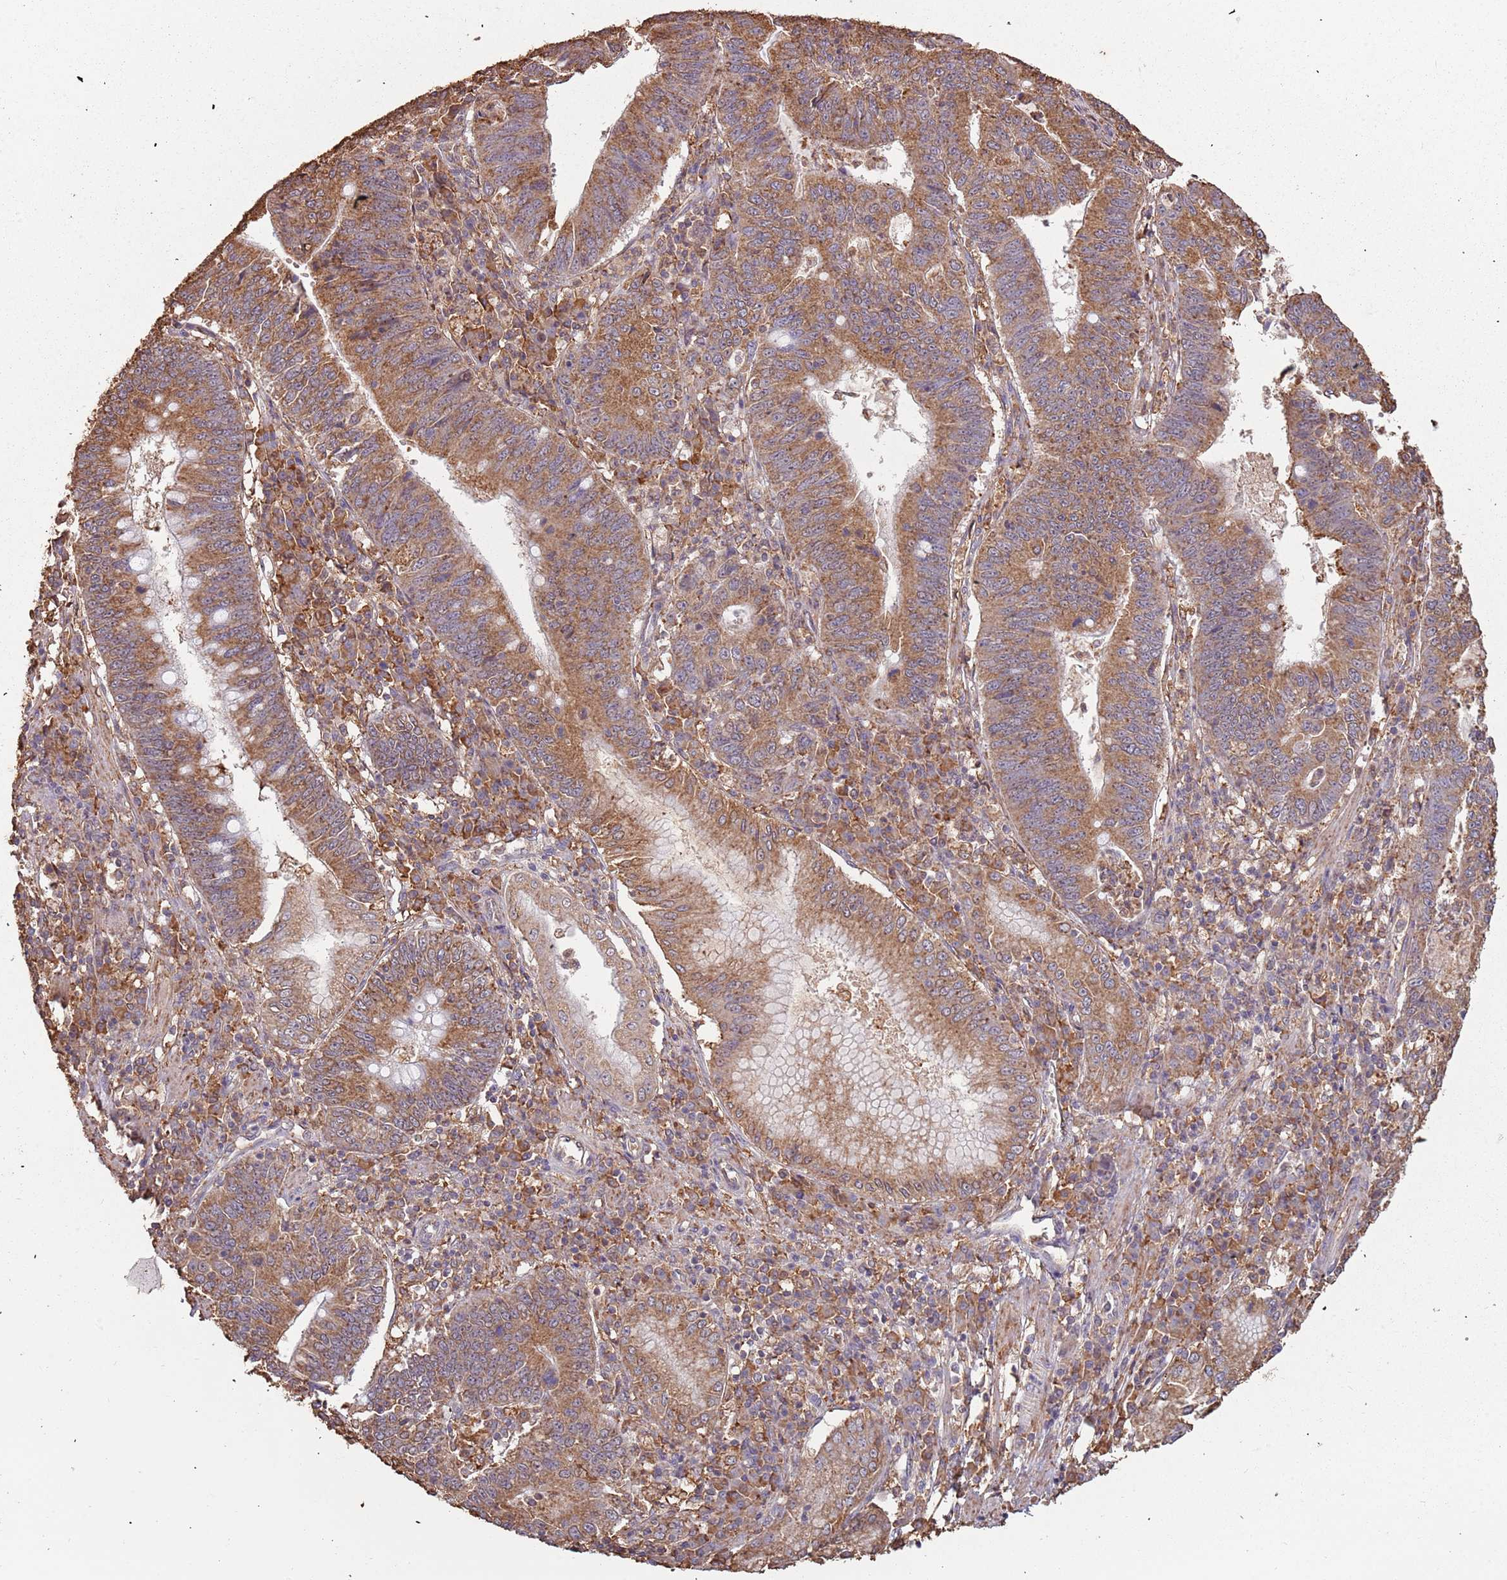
{"staining": {"intensity": "moderate", "quantity": ">75%", "location": "cytoplasmic/membranous"}, "tissue": "stomach cancer", "cell_type": "Tumor cells", "image_type": "cancer", "snomed": [{"axis": "morphology", "description": "Adenocarcinoma, NOS"}, {"axis": "topography", "description": "Stomach"}], "caption": "Protein analysis of adenocarcinoma (stomach) tissue demonstrates moderate cytoplasmic/membranous expression in approximately >75% of tumor cells.", "gene": "ATOSB", "patient": {"sex": "male", "age": 59}}